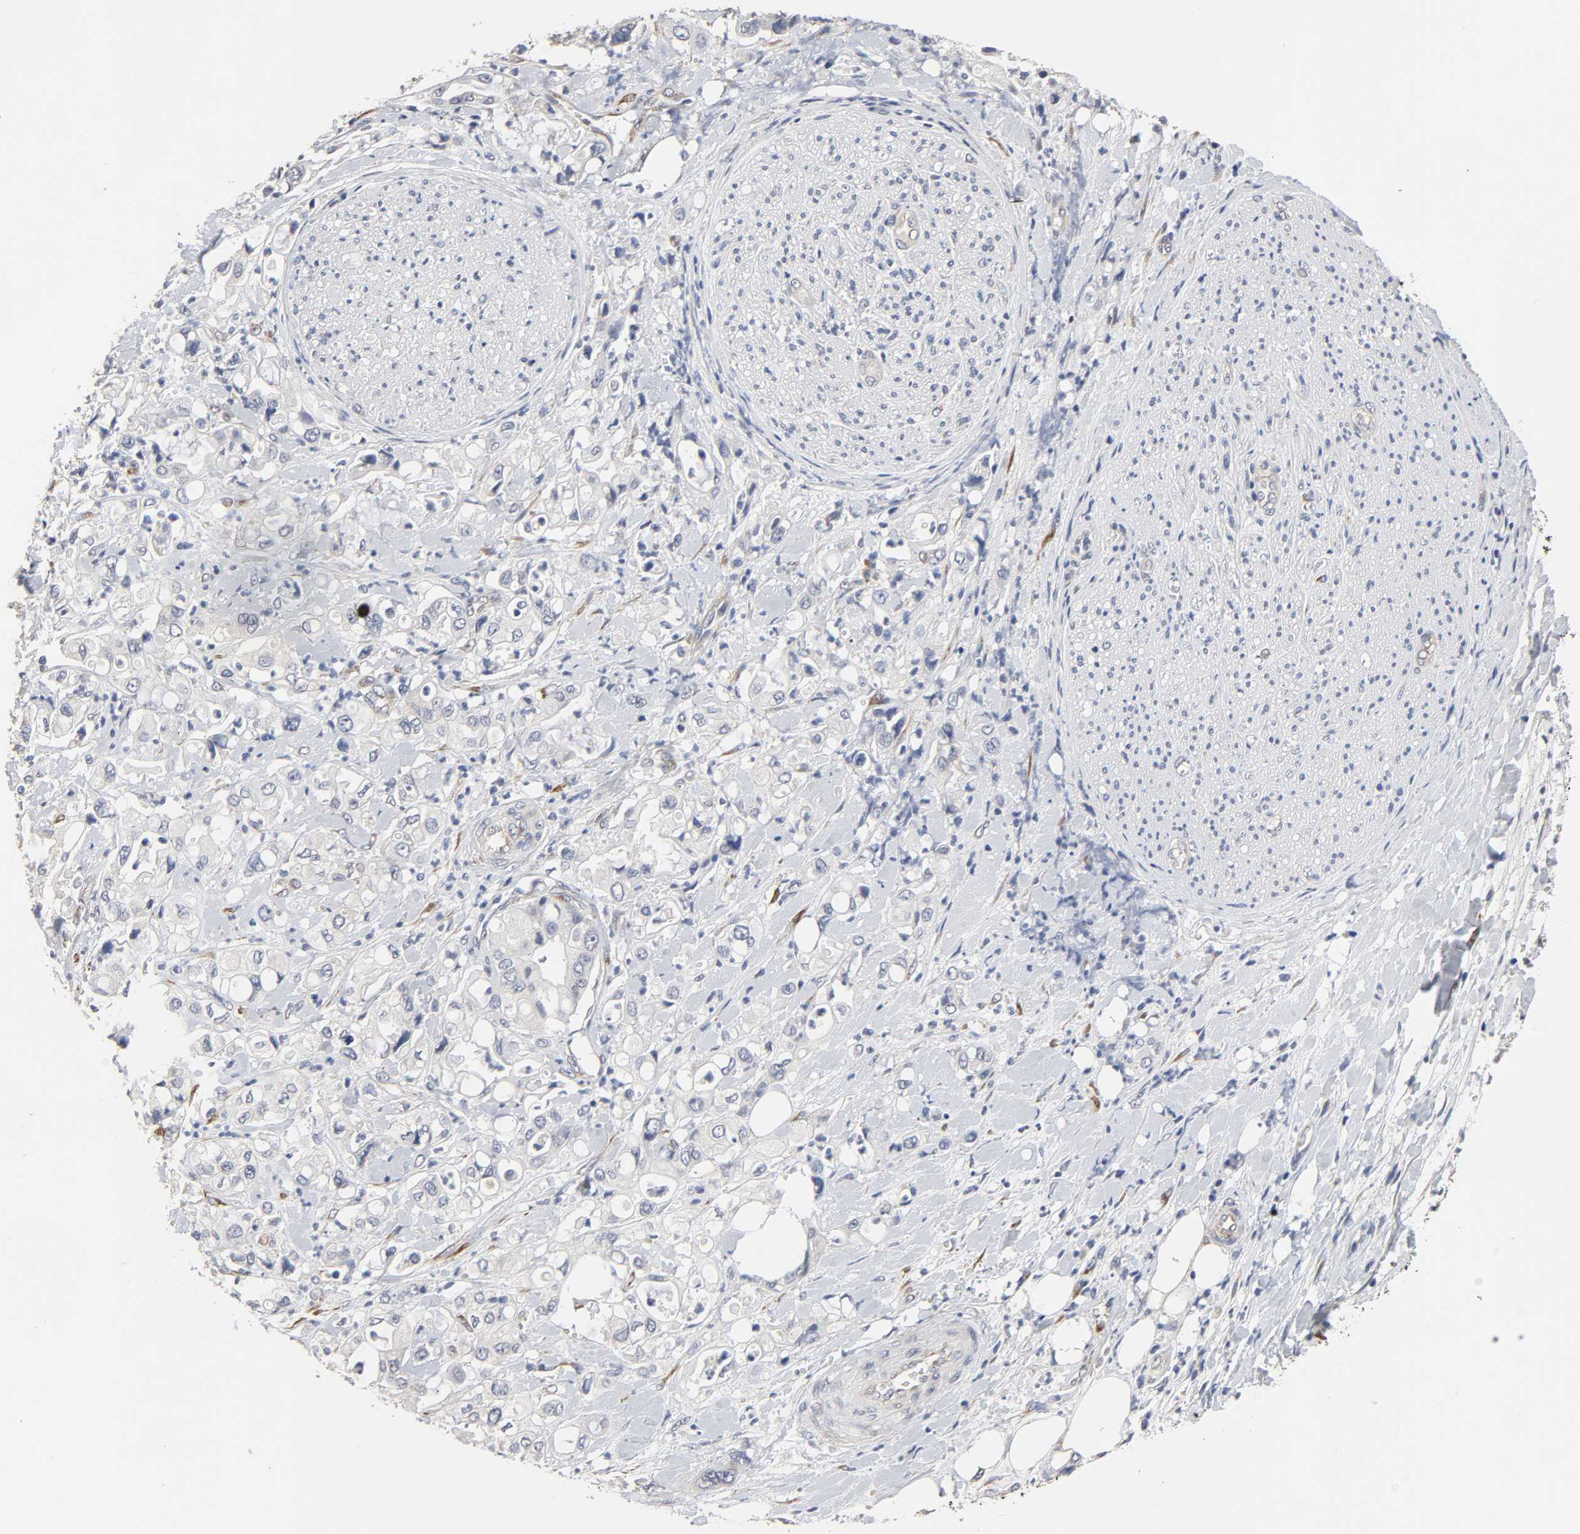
{"staining": {"intensity": "negative", "quantity": "none", "location": "none"}, "tissue": "pancreatic cancer", "cell_type": "Tumor cells", "image_type": "cancer", "snomed": [{"axis": "morphology", "description": "Adenocarcinoma, NOS"}, {"axis": "topography", "description": "Pancreas"}], "caption": "Protein analysis of pancreatic adenocarcinoma shows no significant staining in tumor cells.", "gene": "HDLBP", "patient": {"sex": "male", "age": 70}}